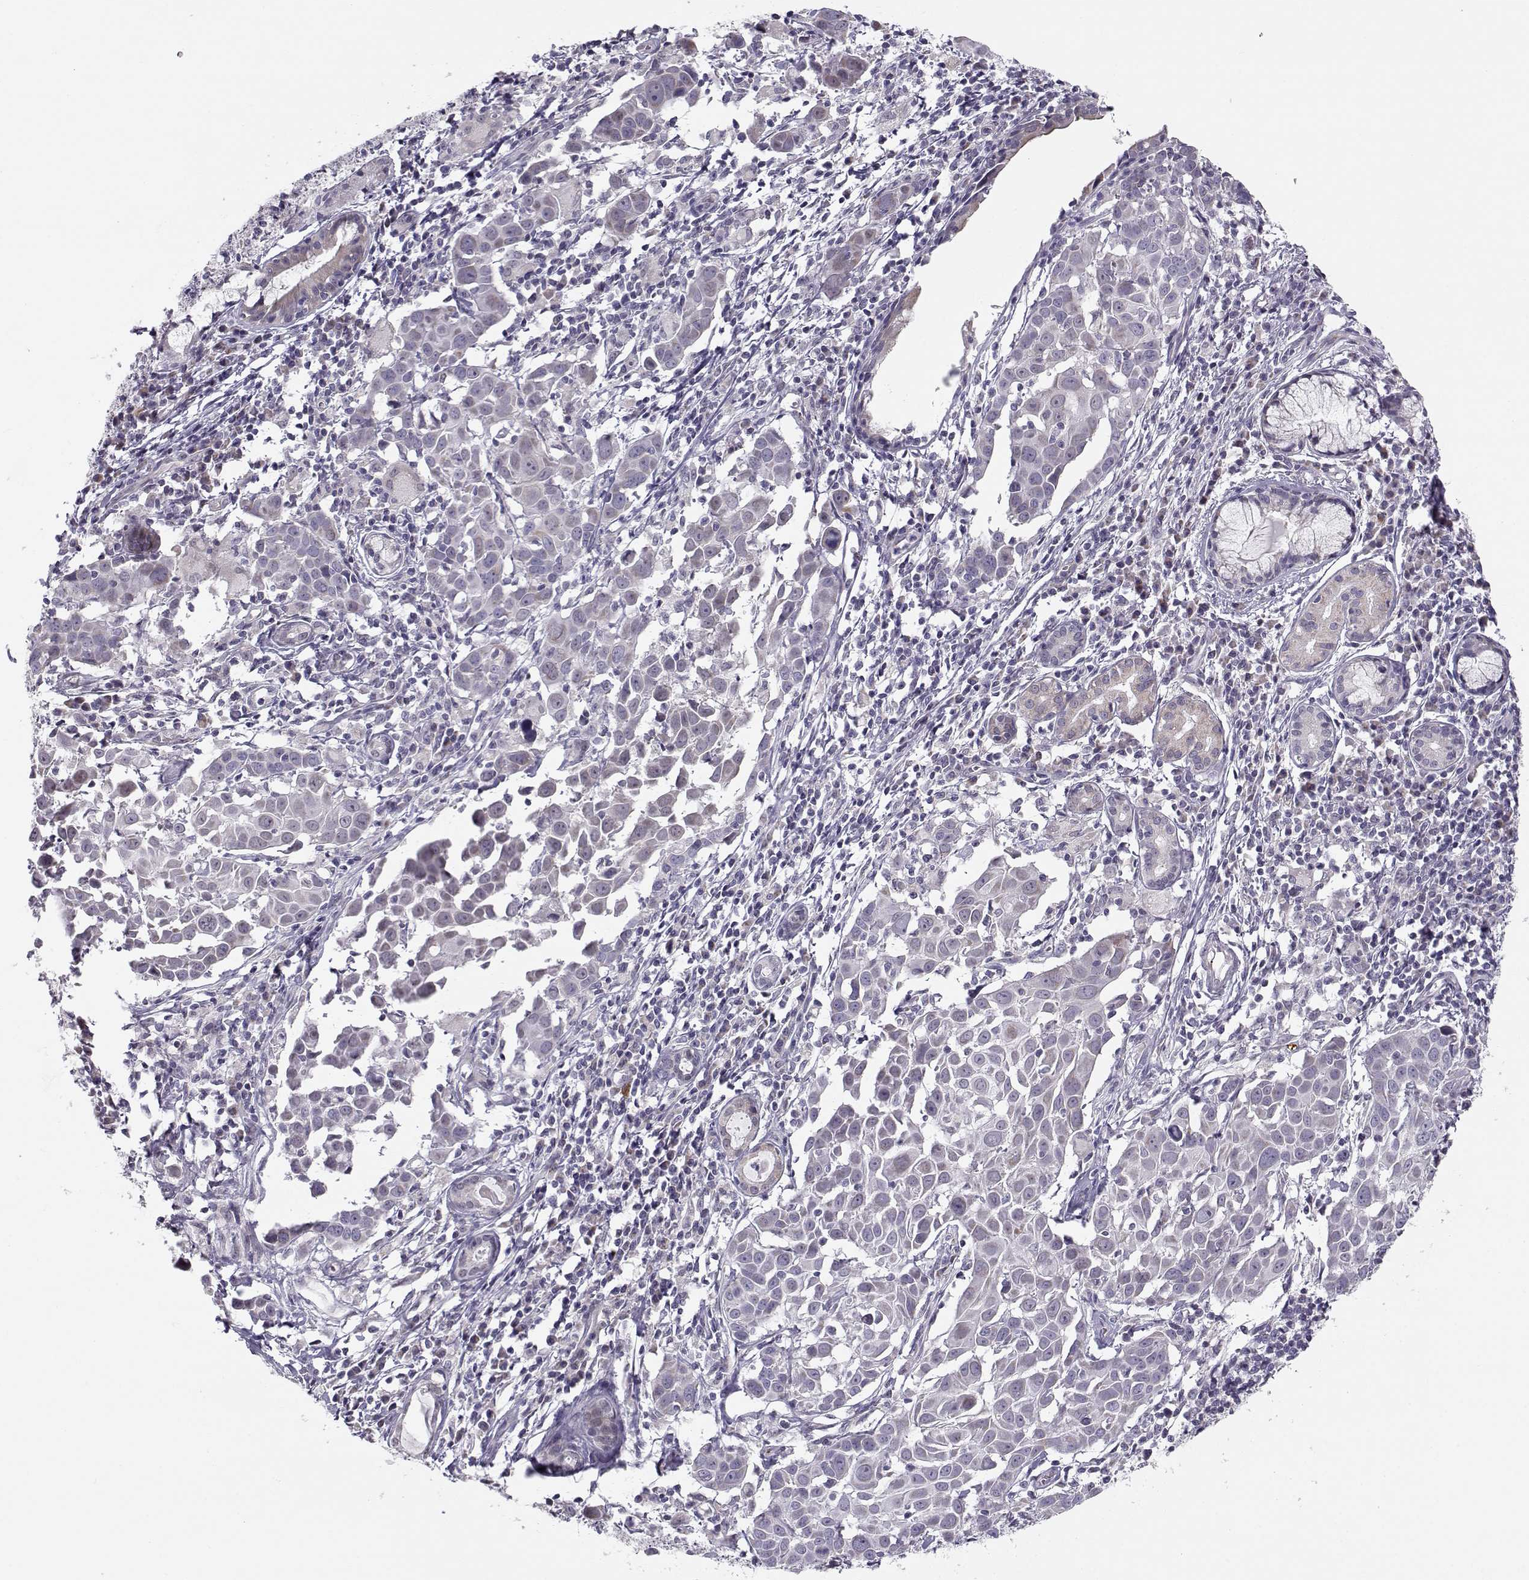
{"staining": {"intensity": "negative", "quantity": "none", "location": "none"}, "tissue": "lung cancer", "cell_type": "Tumor cells", "image_type": "cancer", "snomed": [{"axis": "morphology", "description": "Squamous cell carcinoma, NOS"}, {"axis": "topography", "description": "Lung"}], "caption": "Tumor cells are negative for brown protein staining in lung squamous cell carcinoma.", "gene": "KLF17", "patient": {"sex": "male", "age": 57}}